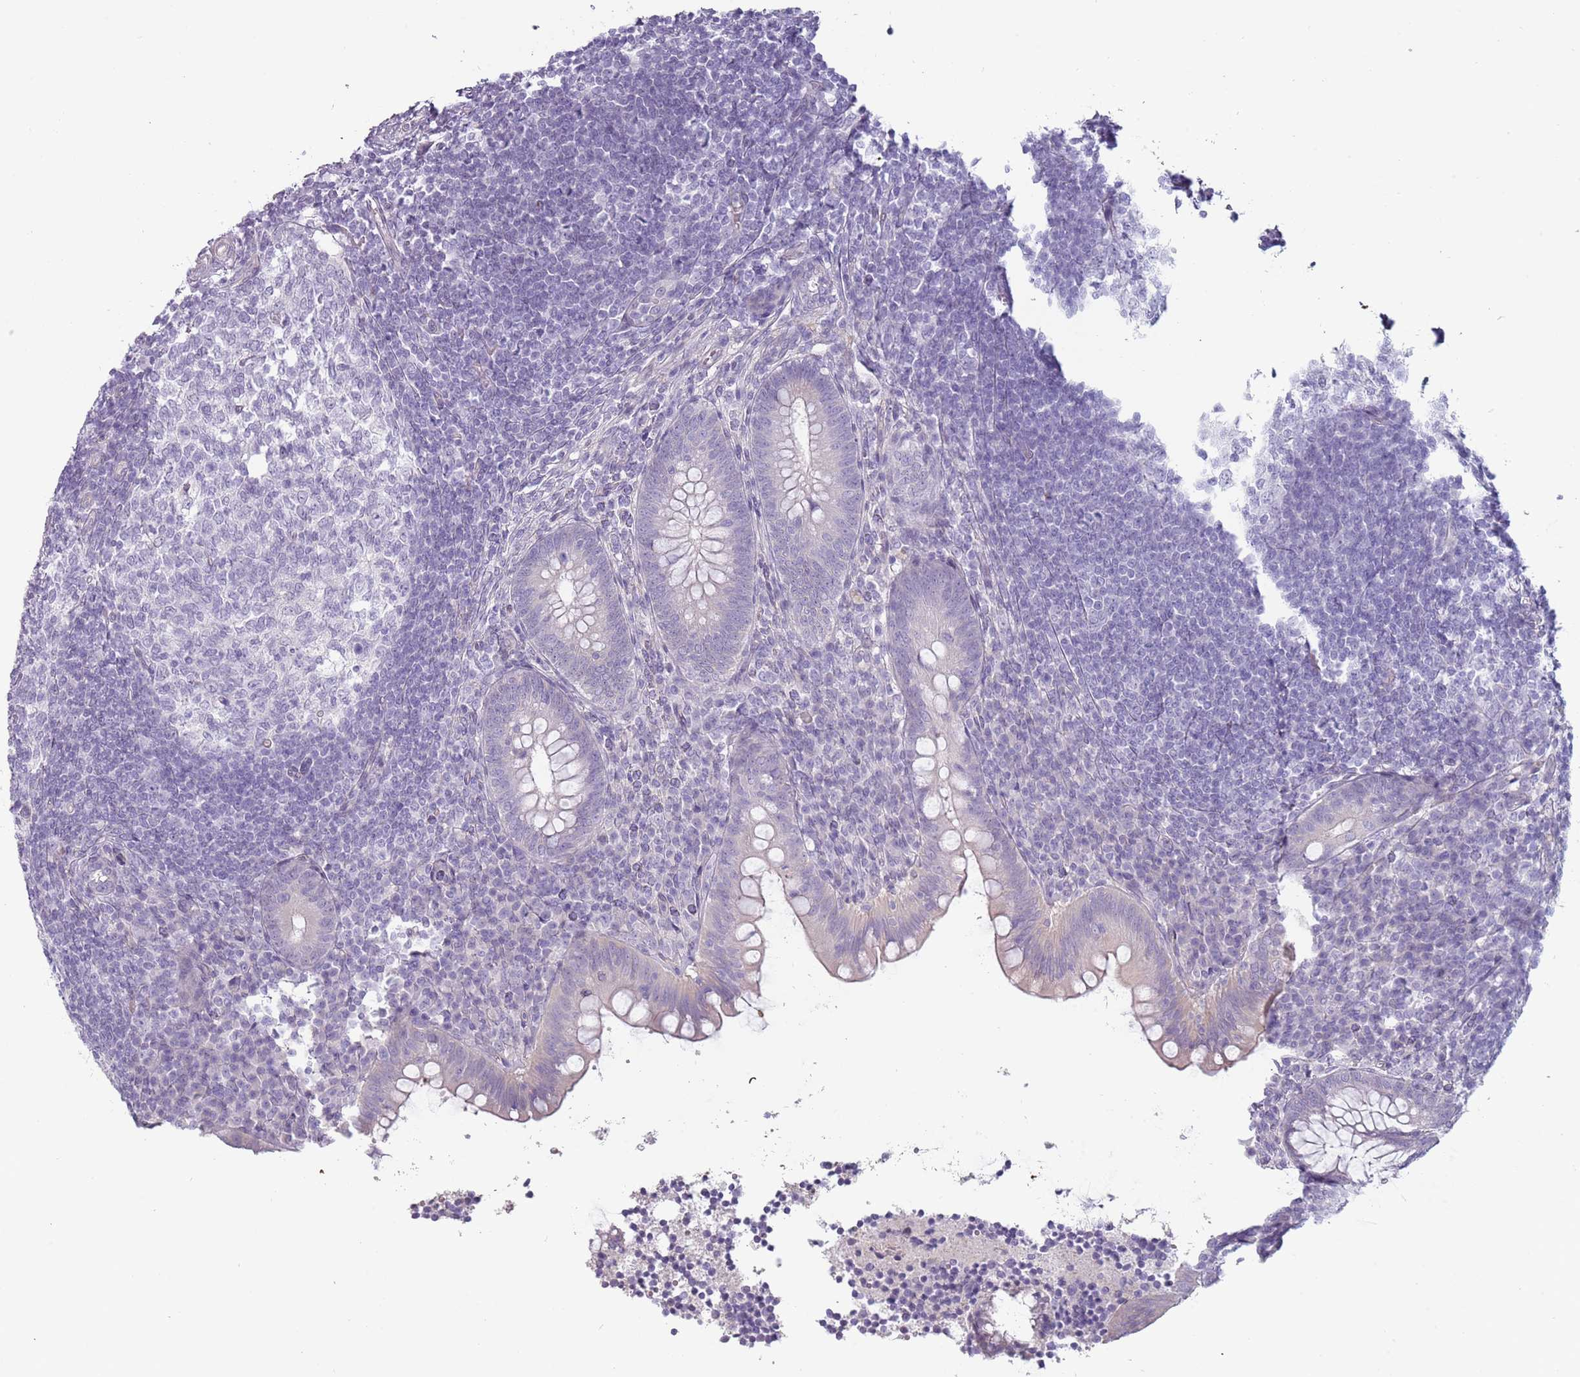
{"staining": {"intensity": "negative", "quantity": "none", "location": "none"}, "tissue": "appendix", "cell_type": "Glandular cells", "image_type": "normal", "snomed": [{"axis": "morphology", "description": "Normal tissue, NOS"}, {"axis": "topography", "description": "Appendix"}], "caption": "A micrograph of appendix stained for a protein reveals no brown staining in glandular cells. (Stains: DAB immunohistochemistry with hematoxylin counter stain, Microscopy: brightfield microscopy at high magnification).", "gene": "RFX2", "patient": {"sex": "female", "age": 33}}